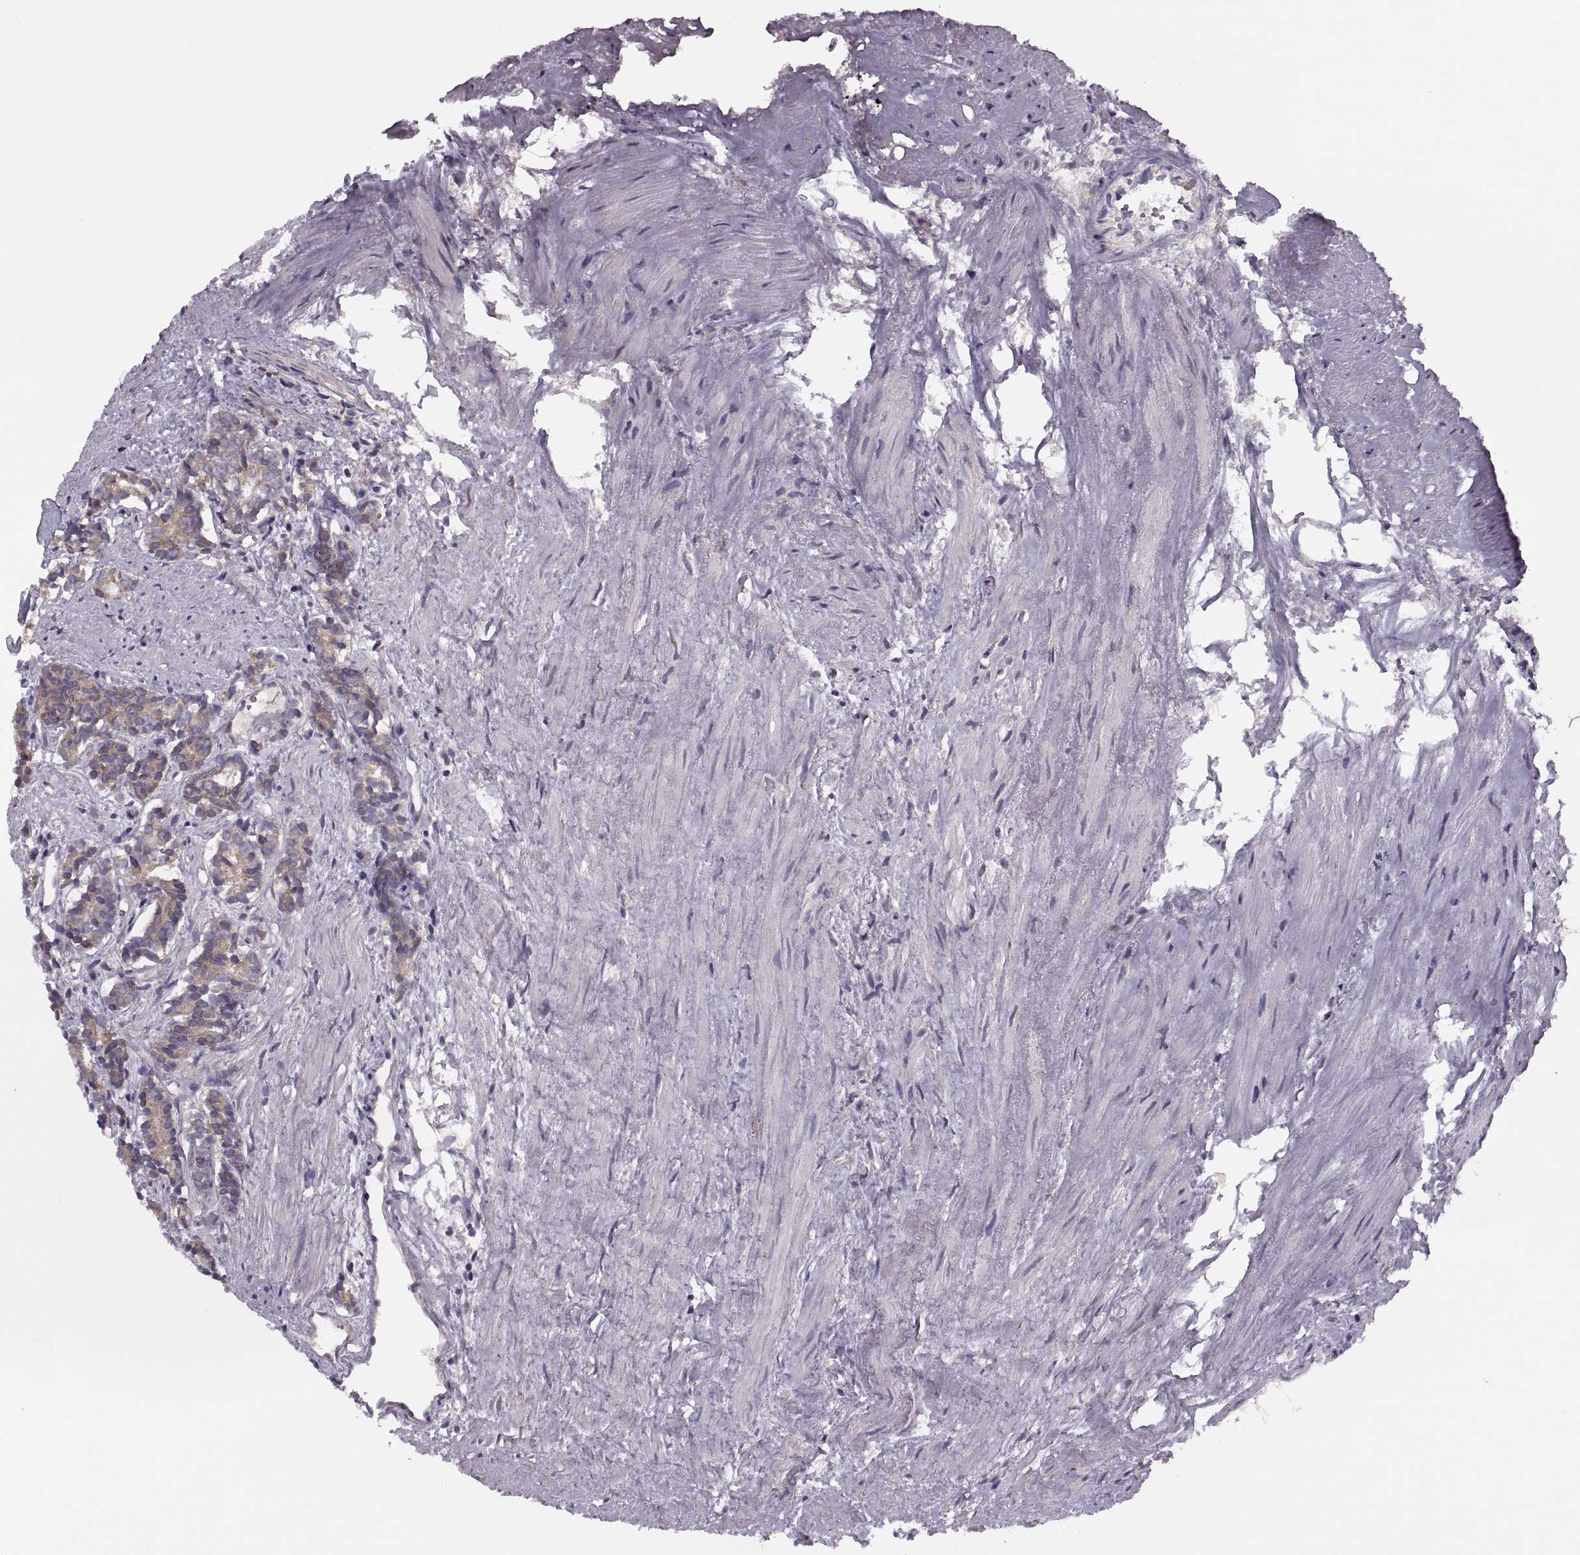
{"staining": {"intensity": "weak", "quantity": "<25%", "location": "cytoplasmic/membranous"}, "tissue": "prostate cancer", "cell_type": "Tumor cells", "image_type": "cancer", "snomed": [{"axis": "morphology", "description": "Adenocarcinoma, High grade"}, {"axis": "topography", "description": "Prostate"}], "caption": "This is a image of IHC staining of prostate high-grade adenocarcinoma, which shows no staining in tumor cells.", "gene": "LETM2", "patient": {"sex": "male", "age": 84}}